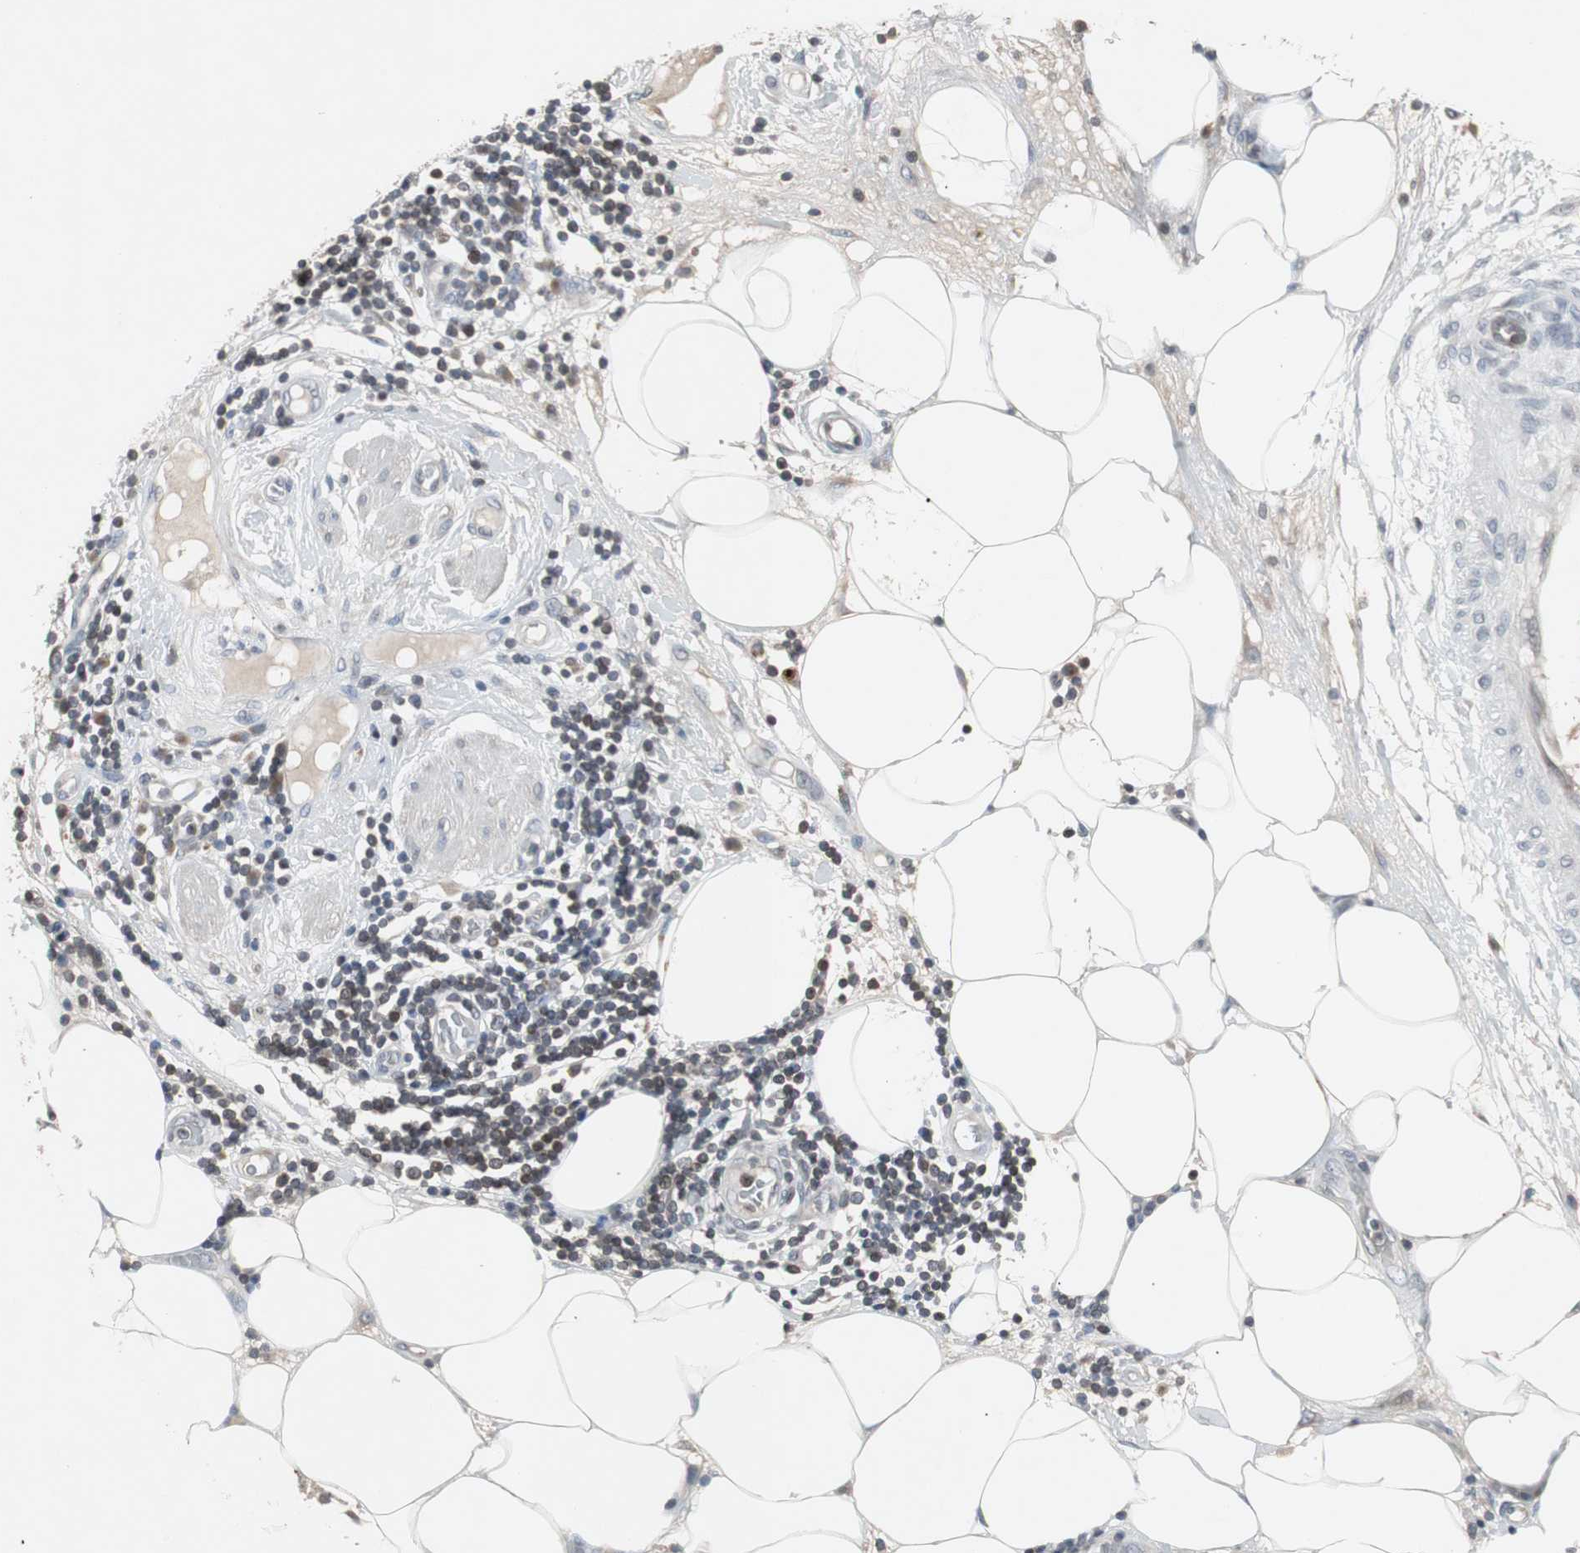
{"staining": {"intensity": "negative", "quantity": "none", "location": "none"}, "tissue": "lung cancer", "cell_type": "Tumor cells", "image_type": "cancer", "snomed": [{"axis": "morphology", "description": "Inflammation, NOS"}, {"axis": "morphology", "description": "Squamous cell carcinoma, NOS"}, {"axis": "topography", "description": "Lymph node"}, {"axis": "topography", "description": "Soft tissue"}, {"axis": "topography", "description": "Lung"}], "caption": "Tumor cells show no significant positivity in squamous cell carcinoma (lung).", "gene": "ZNF396", "patient": {"sex": "male", "age": 66}}